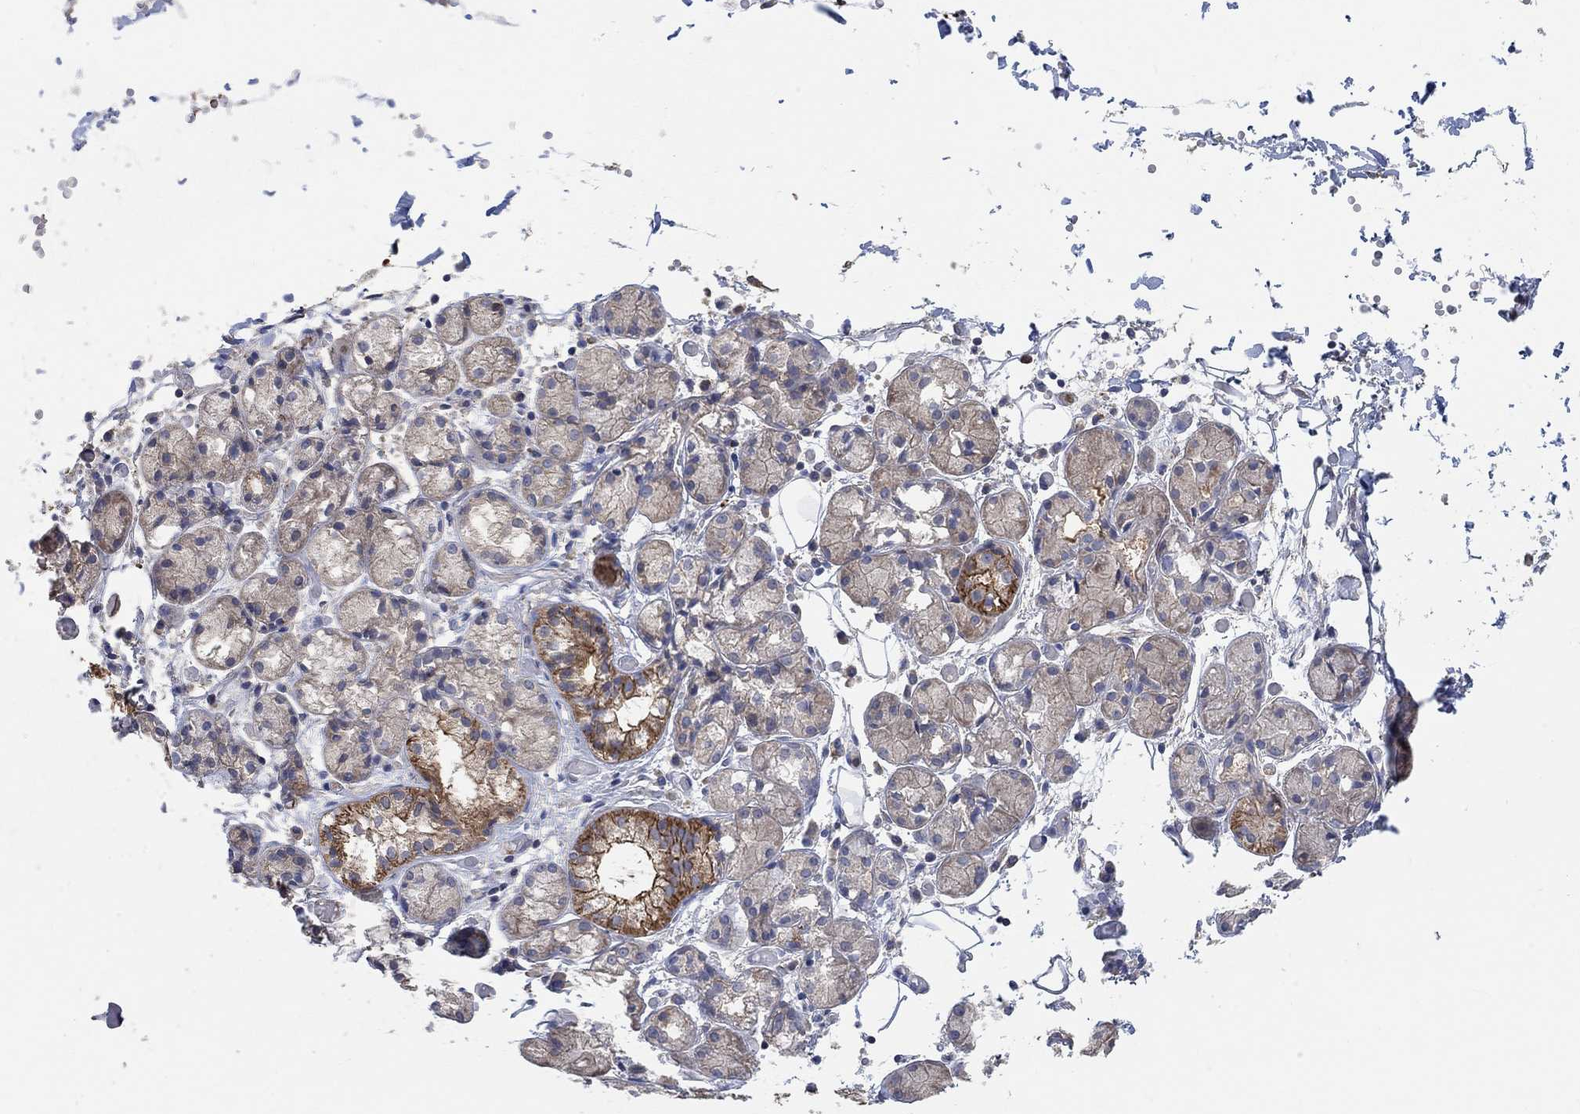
{"staining": {"intensity": "strong", "quantity": "<25%", "location": "cytoplasmic/membranous"}, "tissue": "salivary gland", "cell_type": "Glandular cells", "image_type": "normal", "snomed": [{"axis": "morphology", "description": "Normal tissue, NOS"}, {"axis": "topography", "description": "Salivary gland"}, {"axis": "topography", "description": "Peripheral nerve tissue"}], "caption": "Immunohistochemistry (IHC) (DAB) staining of normal salivary gland demonstrates strong cytoplasmic/membranous protein positivity in approximately <25% of glandular cells. Using DAB (3,3'-diaminobenzidine) (brown) and hematoxylin (blue) stains, captured at high magnification using brightfield microscopy.", "gene": "SYT16", "patient": {"sex": "male", "age": 71}}